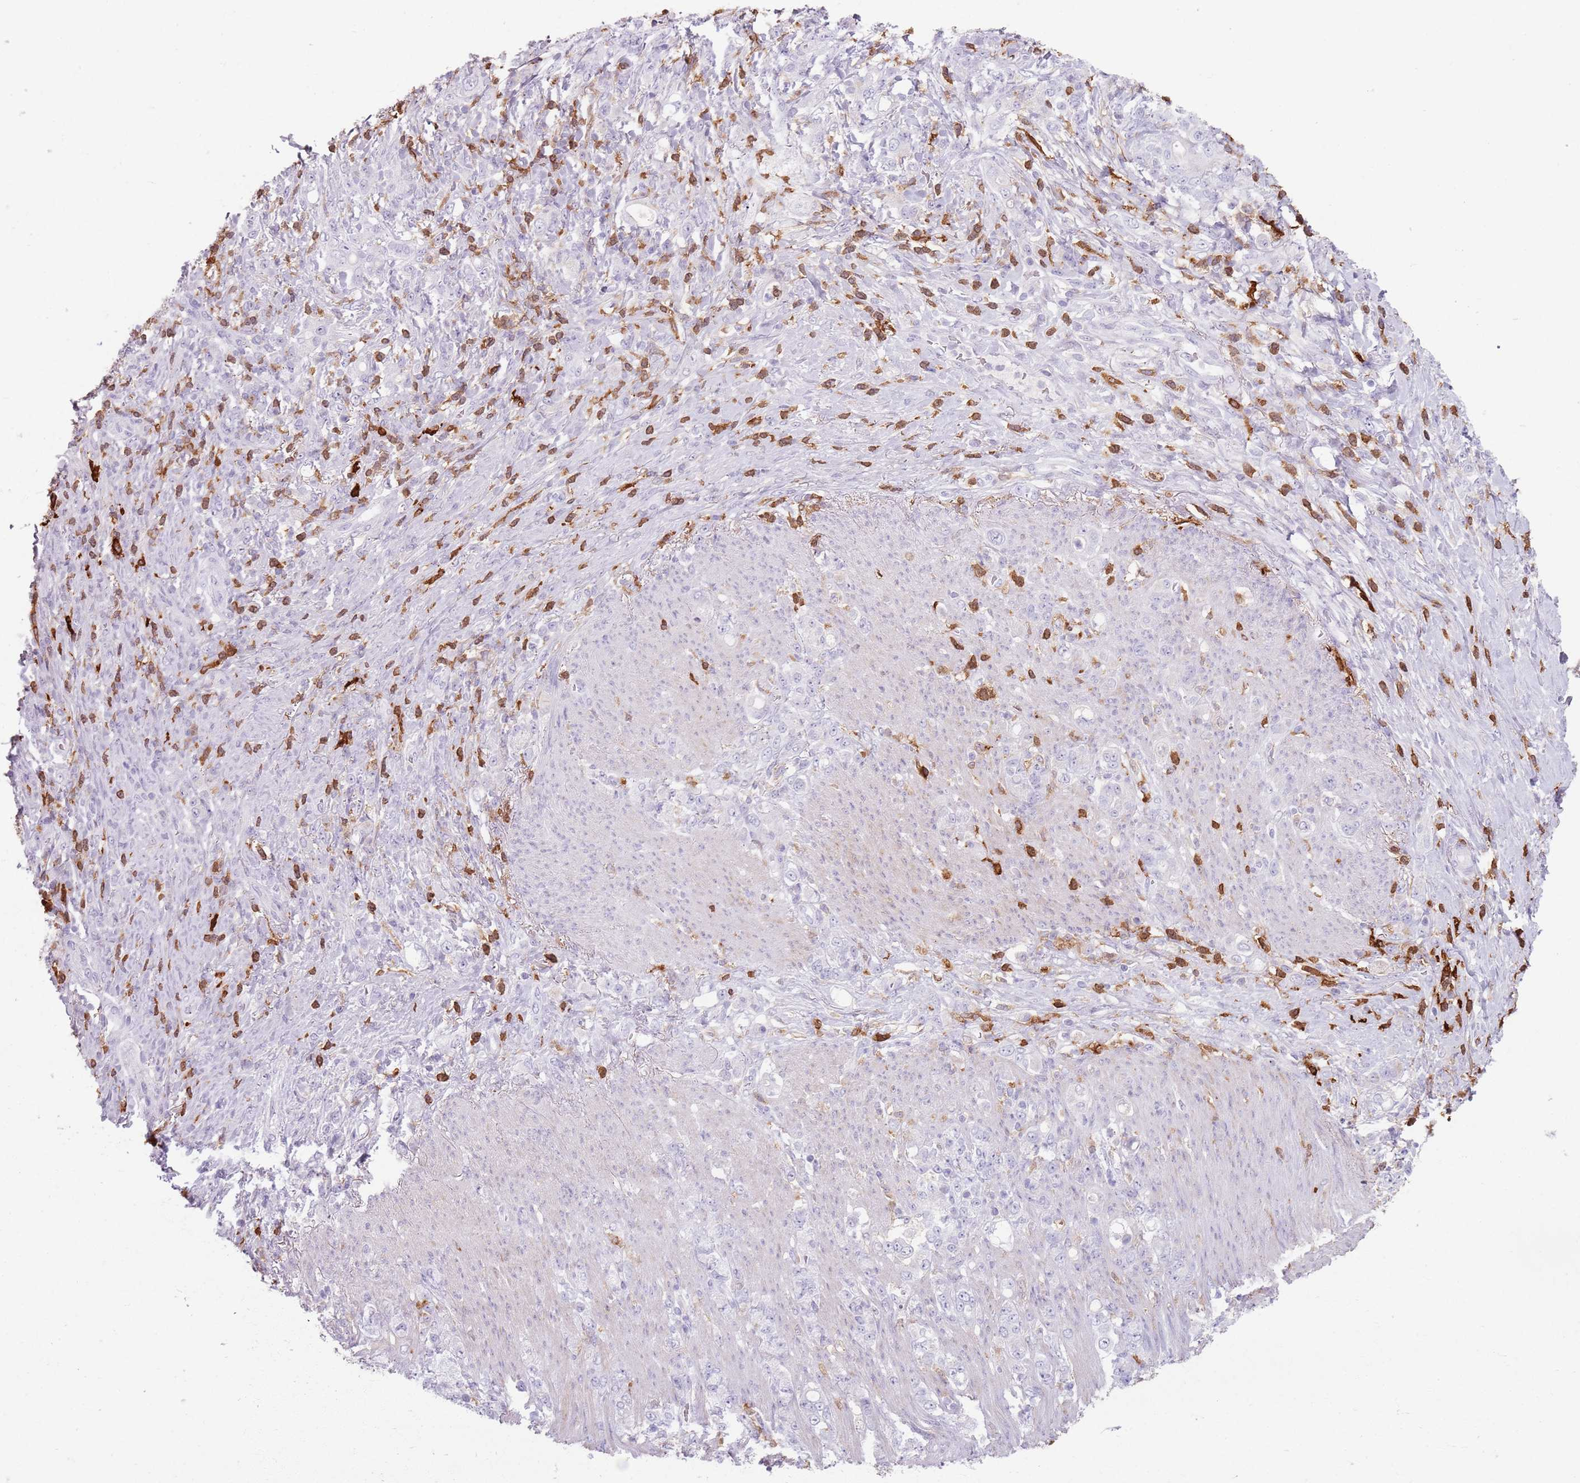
{"staining": {"intensity": "negative", "quantity": "none", "location": "none"}, "tissue": "stomach cancer", "cell_type": "Tumor cells", "image_type": "cancer", "snomed": [{"axis": "morphology", "description": "Normal tissue, NOS"}, {"axis": "morphology", "description": "Adenocarcinoma, NOS"}, {"axis": "topography", "description": "Stomach"}], "caption": "Protein analysis of adenocarcinoma (stomach) reveals no significant expression in tumor cells.", "gene": "GDPGP1", "patient": {"sex": "female", "age": 79}}